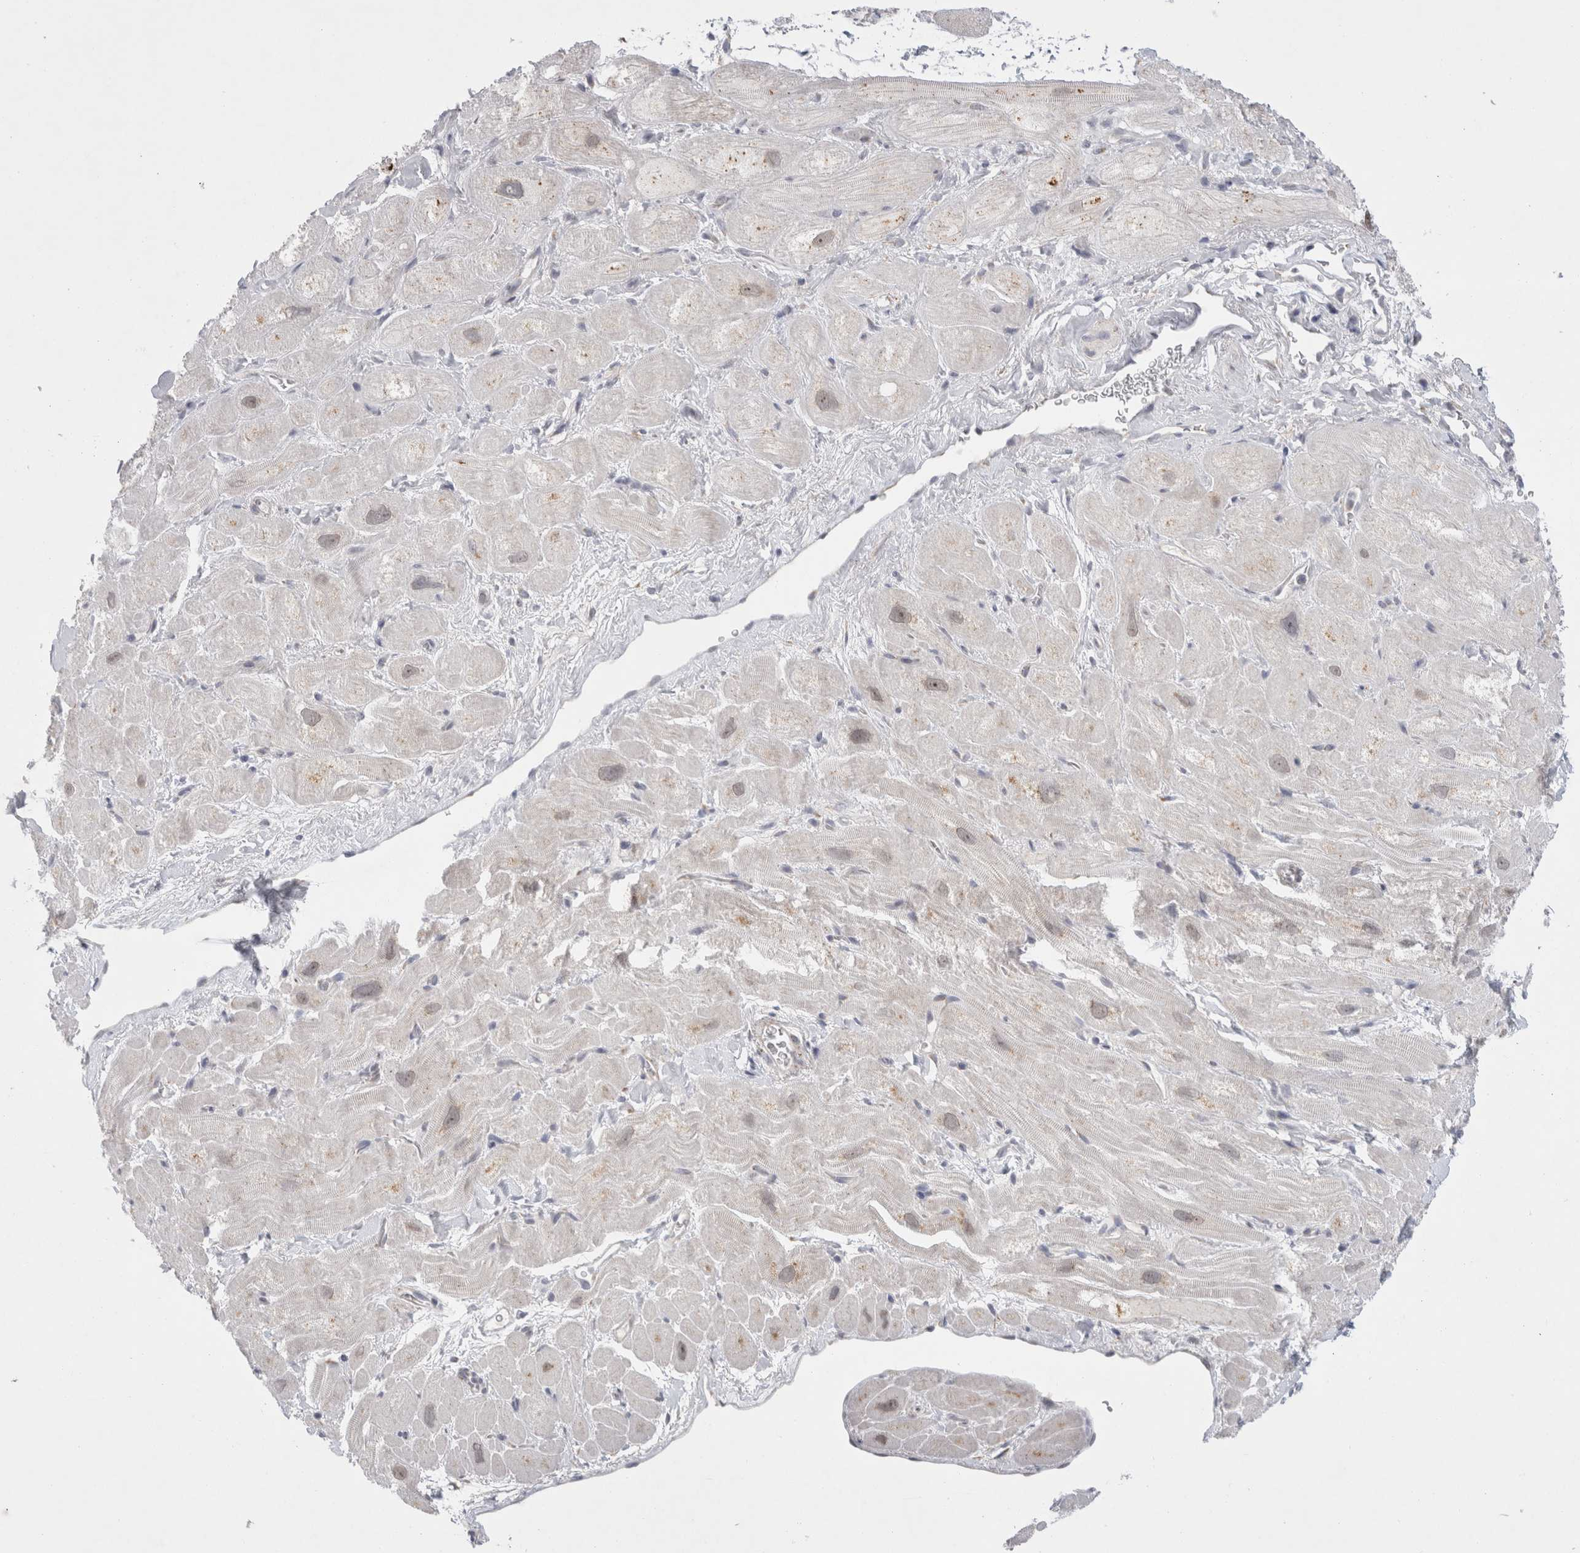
{"staining": {"intensity": "weak", "quantity": "<25%", "location": "cytoplasmic/membranous,nuclear"}, "tissue": "heart muscle", "cell_type": "Cardiomyocytes", "image_type": "normal", "snomed": [{"axis": "morphology", "description": "Normal tissue, NOS"}, {"axis": "topography", "description": "Heart"}], "caption": "High magnification brightfield microscopy of normal heart muscle stained with DAB (3,3'-diaminobenzidine) (brown) and counterstained with hematoxylin (blue): cardiomyocytes show no significant staining.", "gene": "TRMT1L", "patient": {"sex": "male", "age": 49}}